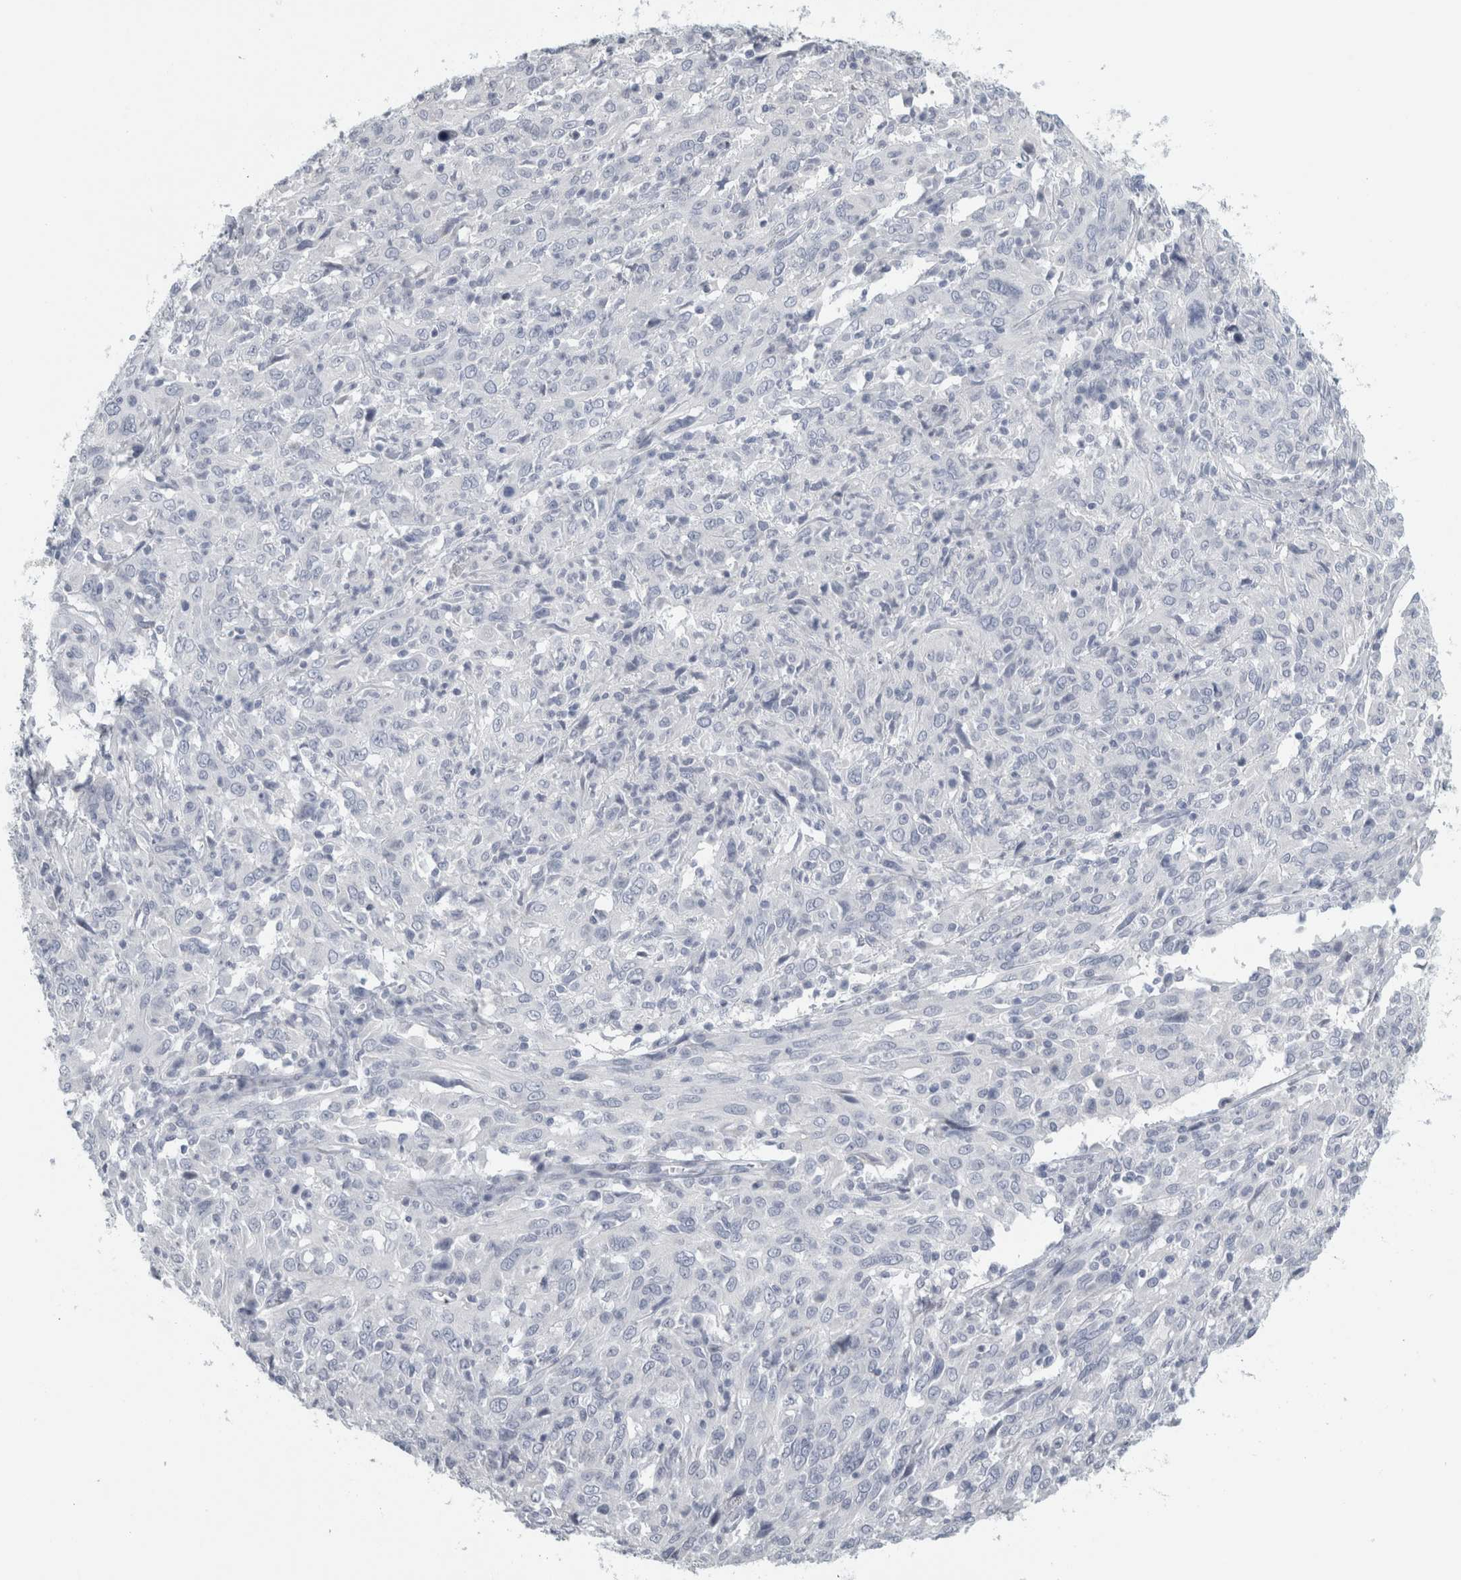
{"staining": {"intensity": "negative", "quantity": "none", "location": "none"}, "tissue": "cervical cancer", "cell_type": "Tumor cells", "image_type": "cancer", "snomed": [{"axis": "morphology", "description": "Squamous cell carcinoma, NOS"}, {"axis": "topography", "description": "Cervix"}], "caption": "Cervical cancer was stained to show a protein in brown. There is no significant staining in tumor cells.", "gene": "CPE", "patient": {"sex": "female", "age": 46}}